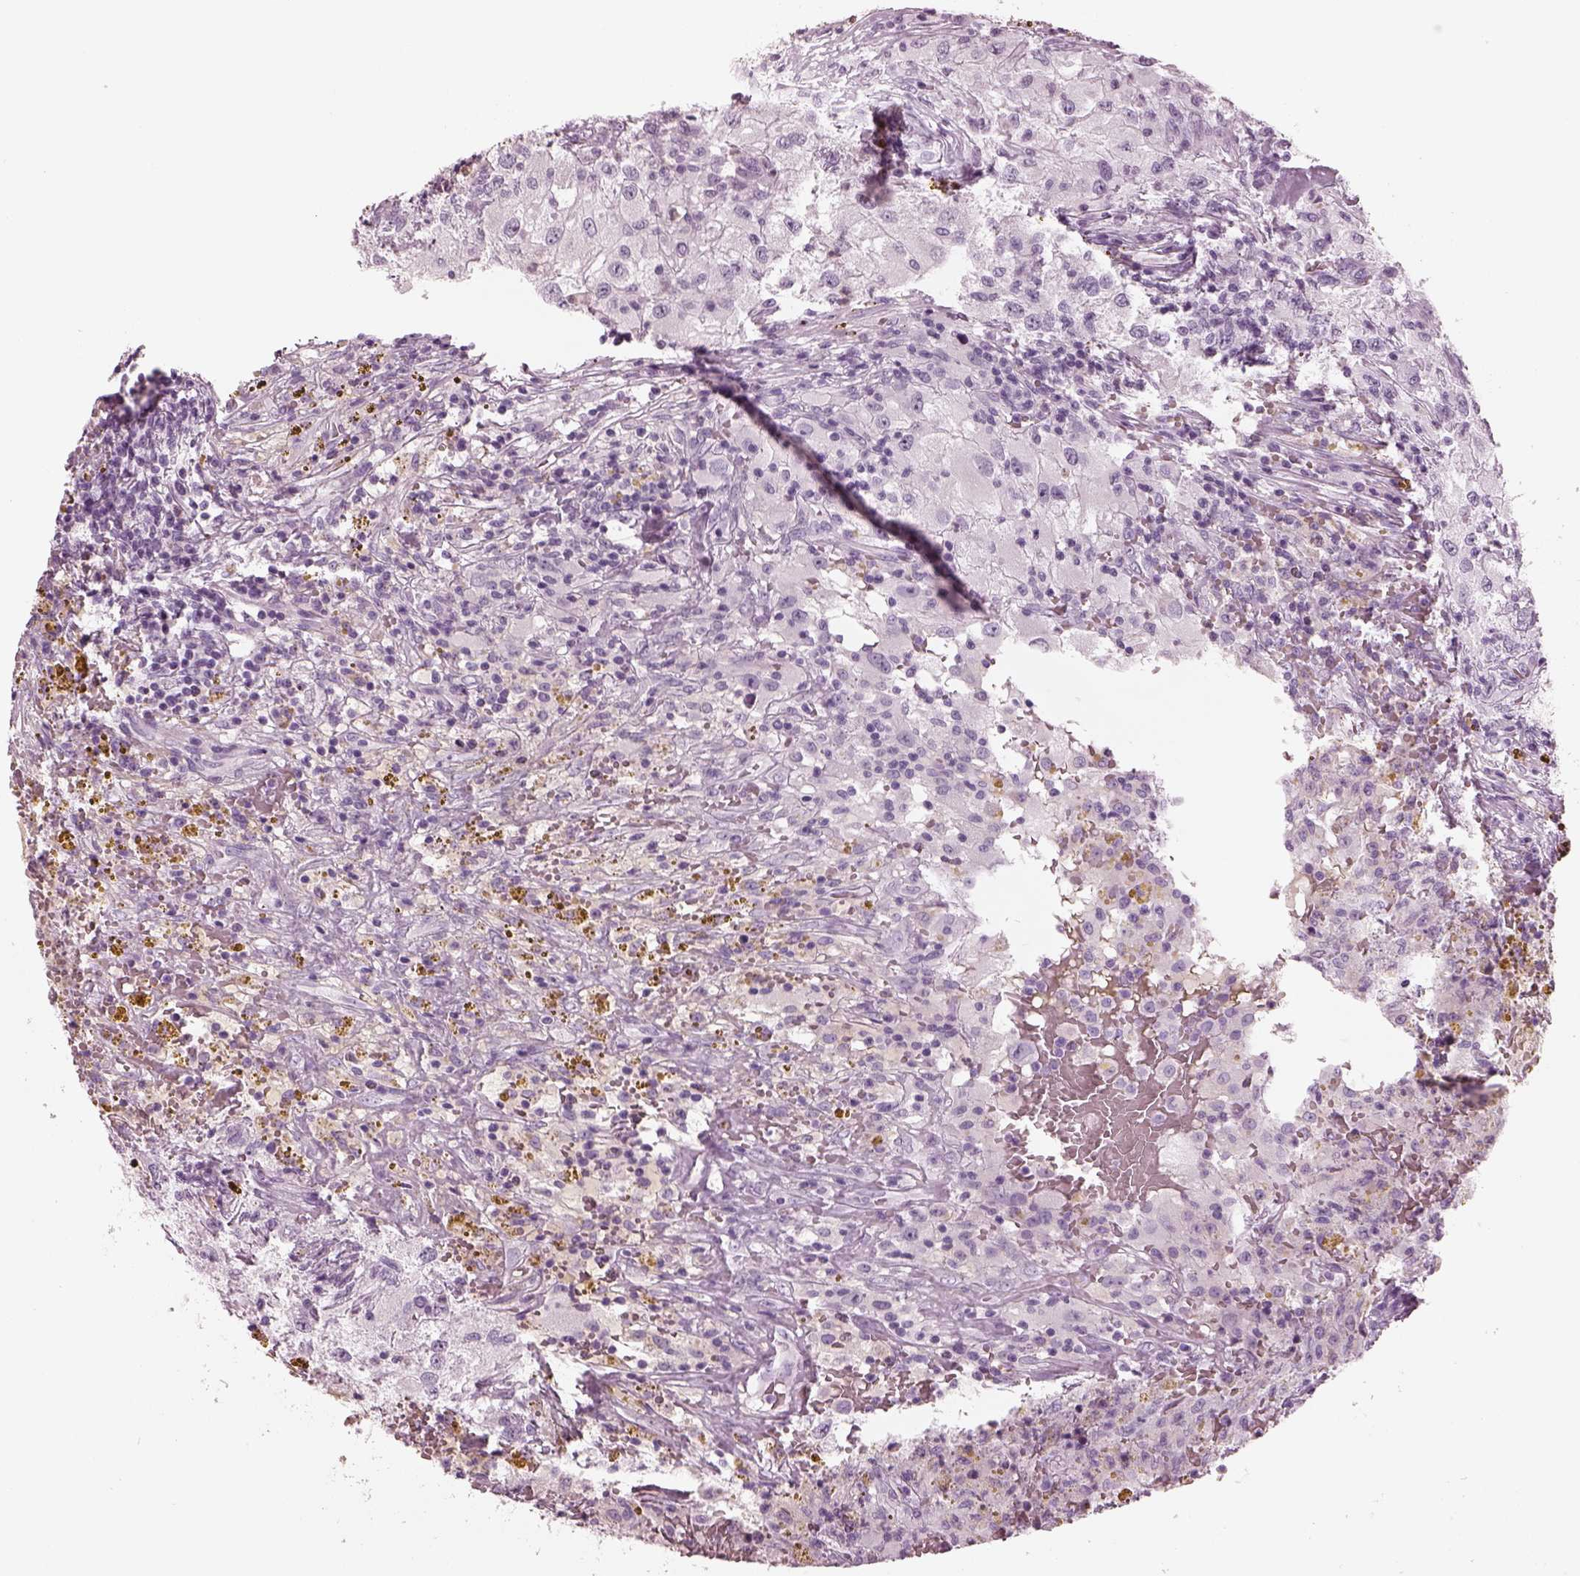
{"staining": {"intensity": "negative", "quantity": "none", "location": "none"}, "tissue": "renal cancer", "cell_type": "Tumor cells", "image_type": "cancer", "snomed": [{"axis": "morphology", "description": "Adenocarcinoma, NOS"}, {"axis": "topography", "description": "Kidney"}], "caption": "Immunohistochemistry photomicrograph of human renal adenocarcinoma stained for a protein (brown), which exhibits no positivity in tumor cells. (DAB IHC, high magnification).", "gene": "CSH1", "patient": {"sex": "female", "age": 67}}